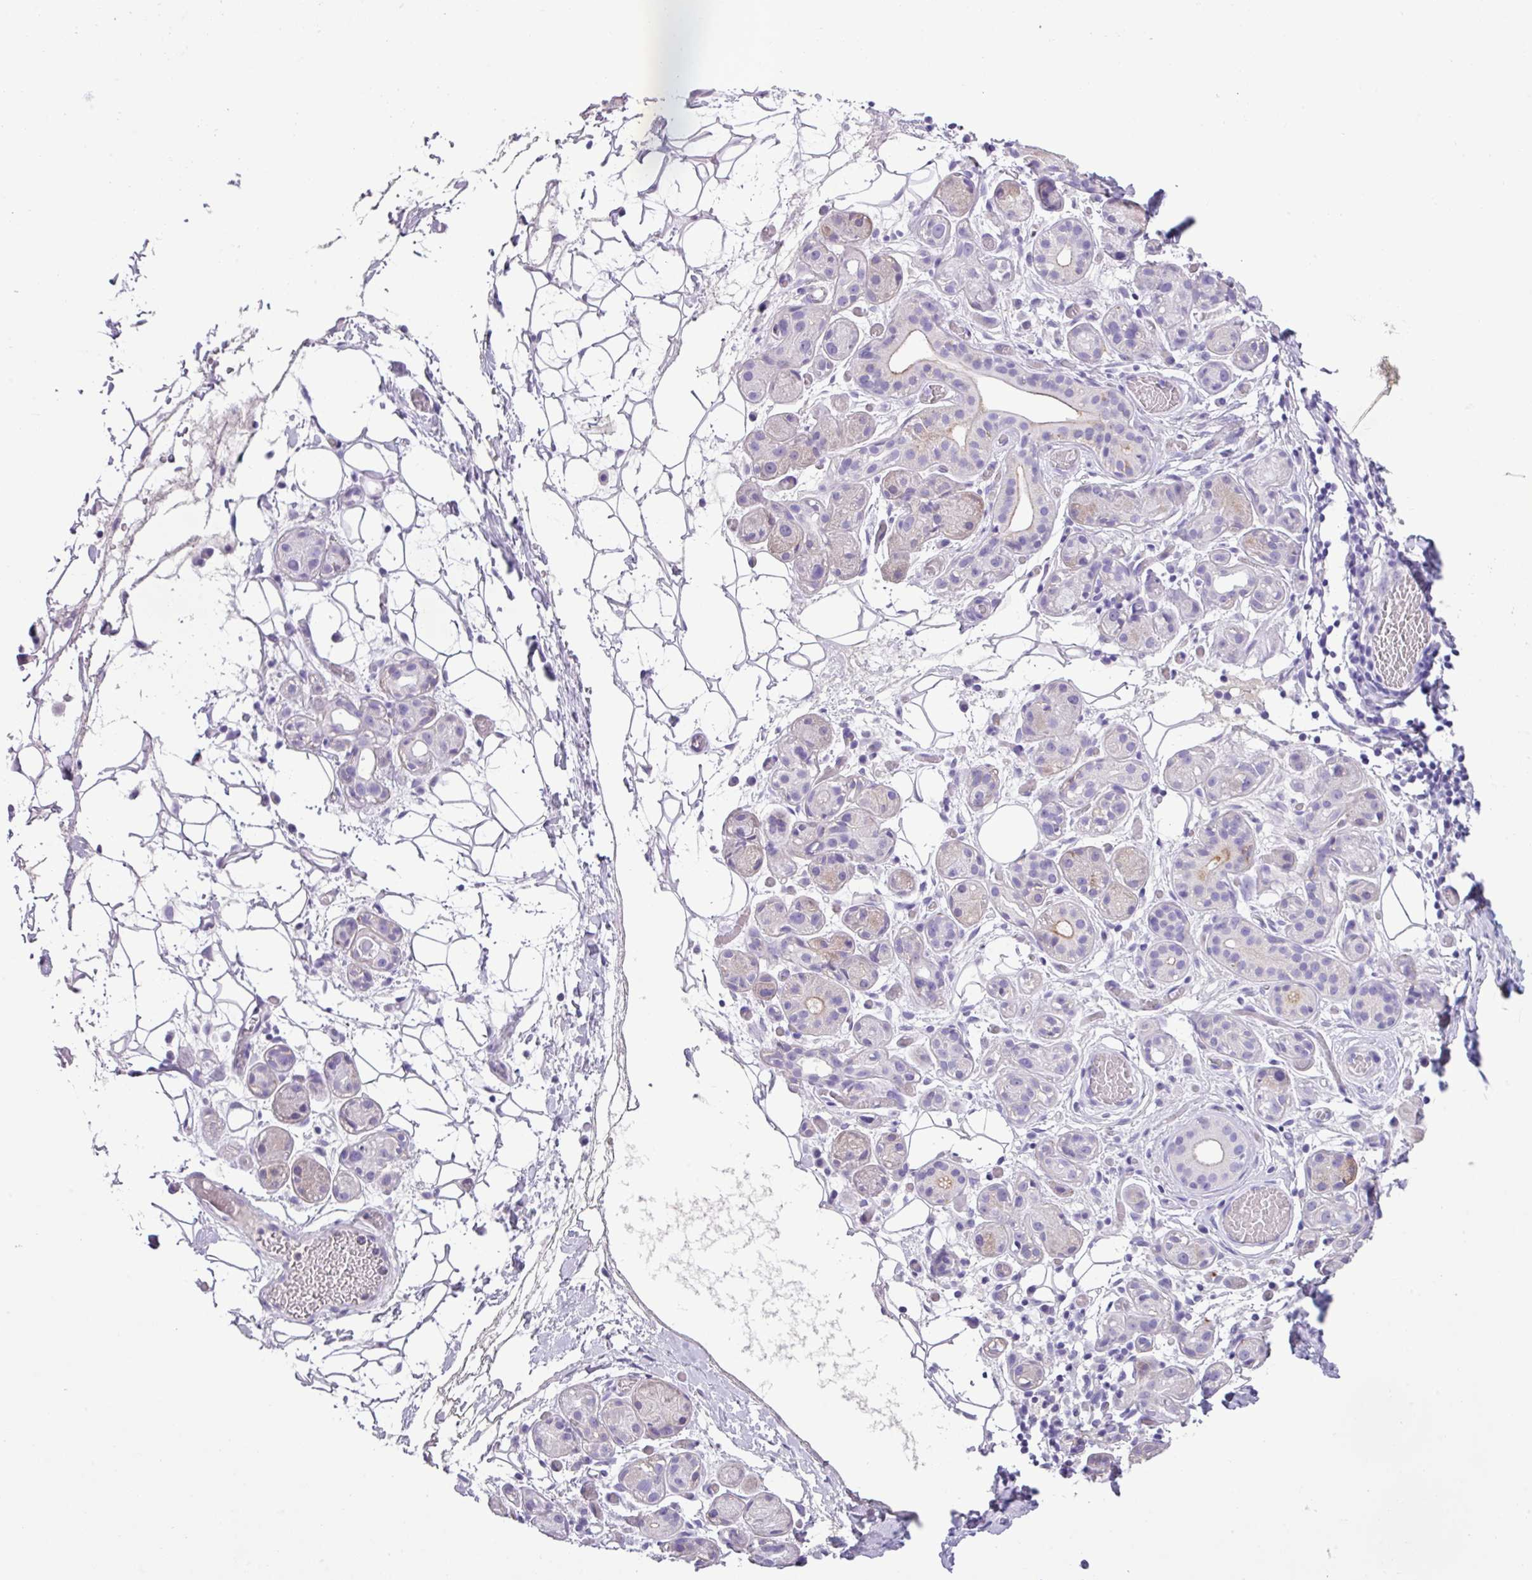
{"staining": {"intensity": "moderate", "quantity": "<25%", "location": "cytoplasmic/membranous"}, "tissue": "salivary gland", "cell_type": "Glandular cells", "image_type": "normal", "snomed": [{"axis": "morphology", "description": "Normal tissue, NOS"}, {"axis": "topography", "description": "Salivary gland"}], "caption": "An immunohistochemistry histopathology image of unremarkable tissue is shown. Protein staining in brown labels moderate cytoplasmic/membranous positivity in salivary gland within glandular cells. The protein is stained brown, and the nuclei are stained in blue (DAB IHC with brightfield microscopy, high magnification).", "gene": "CYSTM1", "patient": {"sex": "male", "age": 82}}